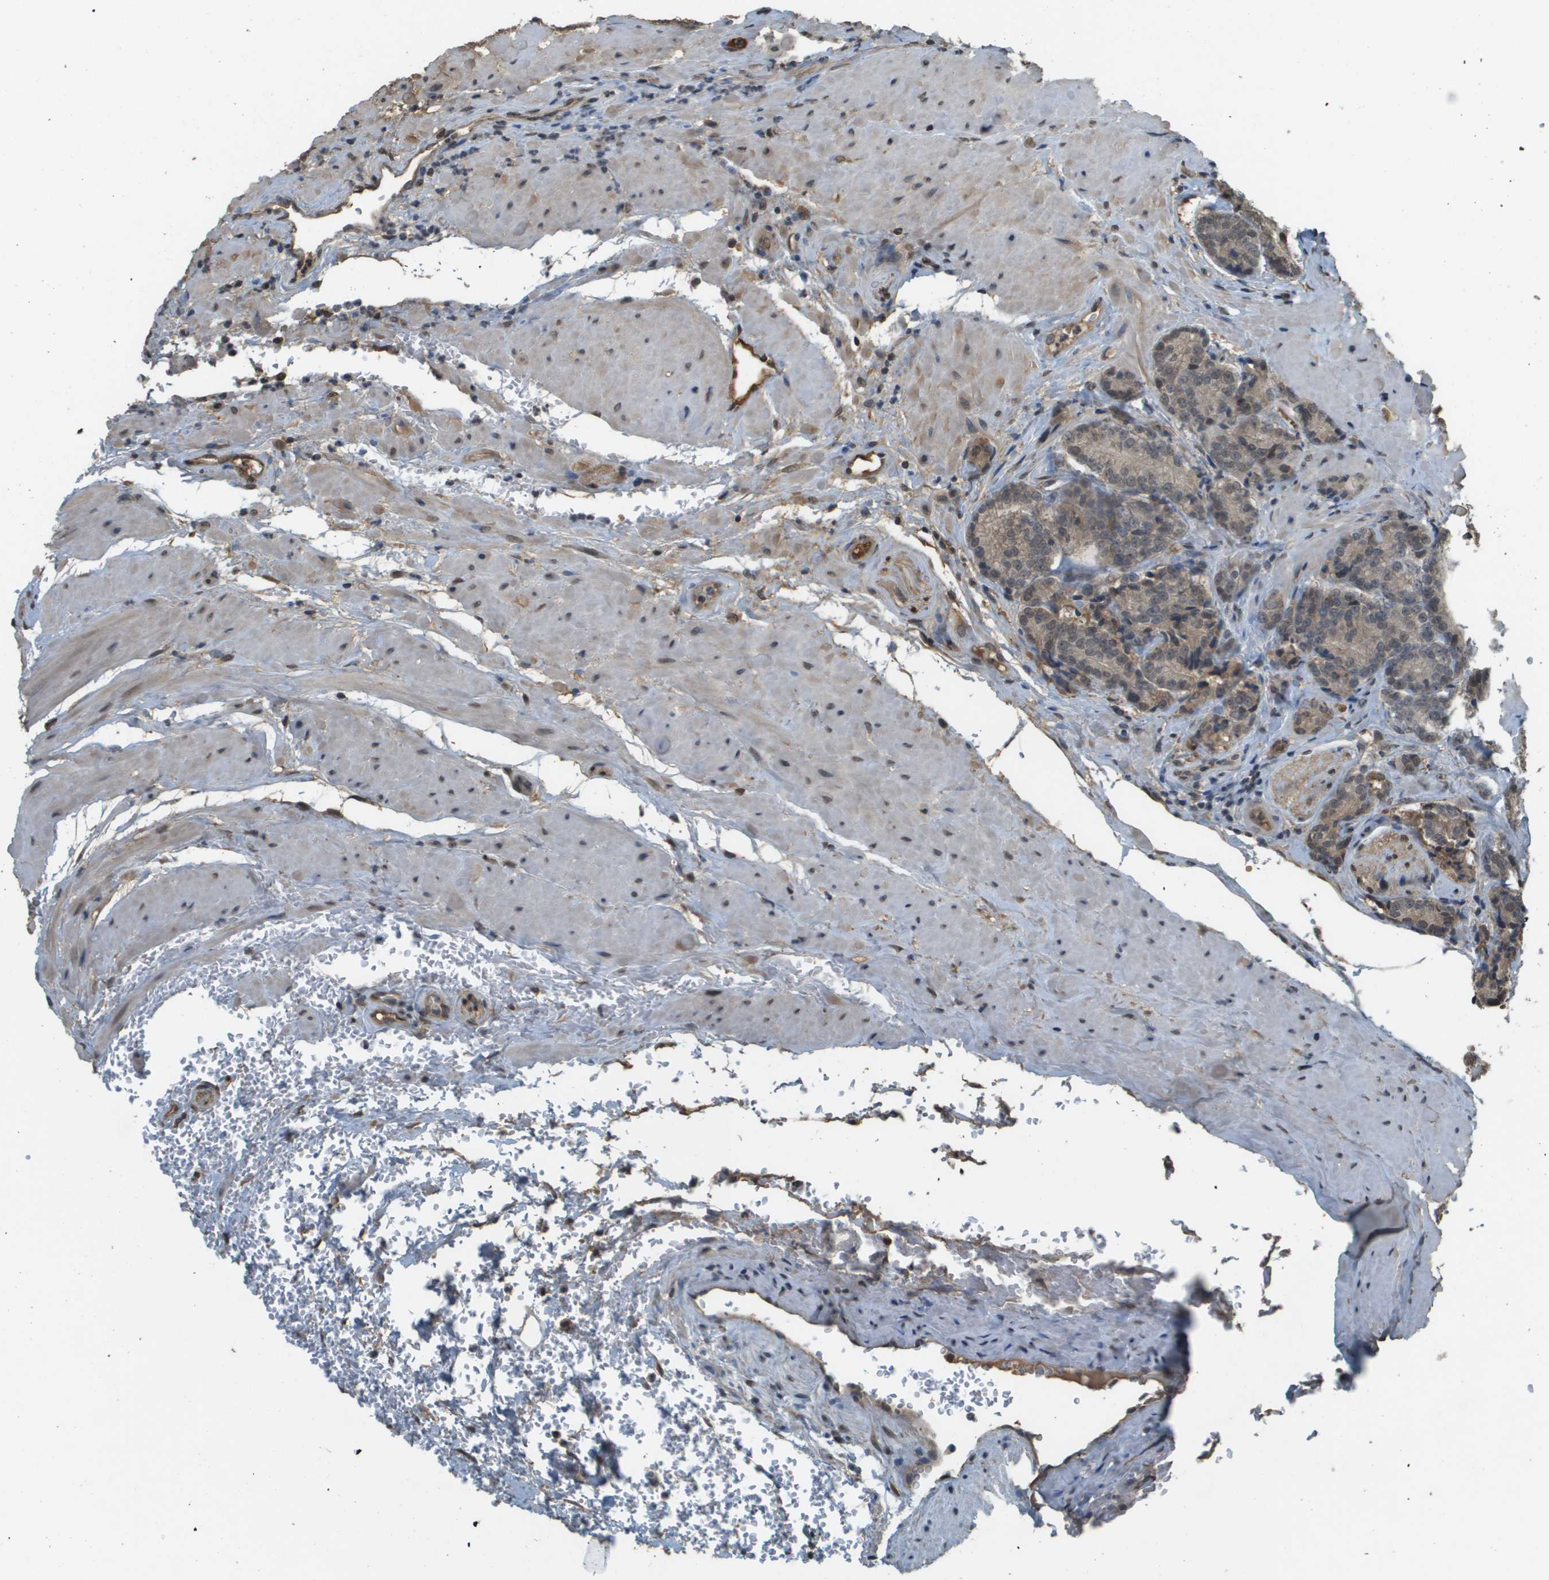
{"staining": {"intensity": "weak", "quantity": "<25%", "location": "cytoplasmic/membranous"}, "tissue": "prostate cancer", "cell_type": "Tumor cells", "image_type": "cancer", "snomed": [{"axis": "morphology", "description": "Adenocarcinoma, High grade"}, {"axis": "topography", "description": "Prostate"}], "caption": "Human prostate high-grade adenocarcinoma stained for a protein using immunohistochemistry (IHC) shows no staining in tumor cells.", "gene": "NDRG2", "patient": {"sex": "male", "age": 61}}